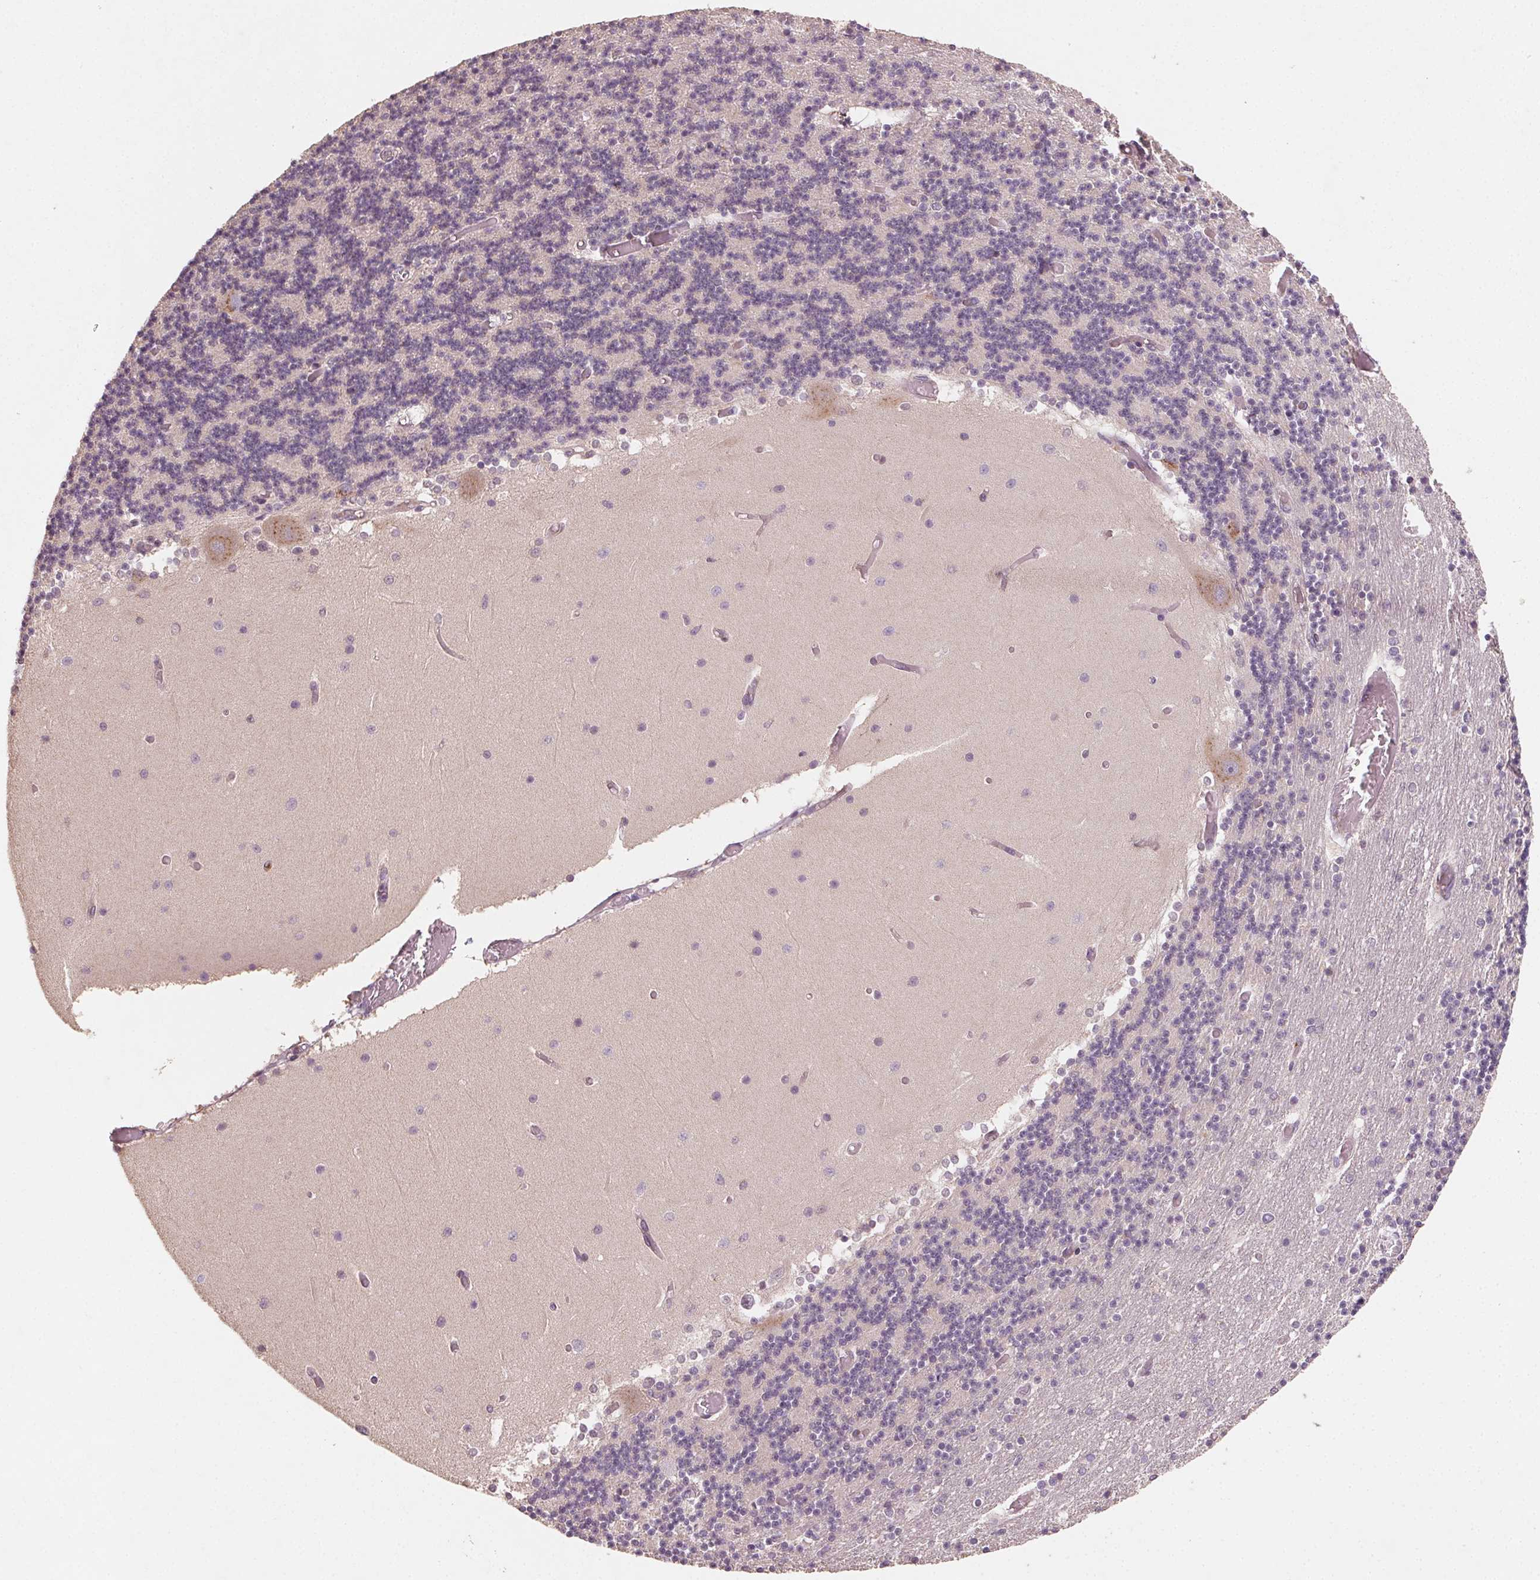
{"staining": {"intensity": "negative", "quantity": "none", "location": "none"}, "tissue": "cerebellum", "cell_type": "Cells in granular layer", "image_type": "normal", "snomed": [{"axis": "morphology", "description": "Normal tissue, NOS"}, {"axis": "topography", "description": "Cerebellum"}], "caption": "DAB (3,3'-diaminobenzidine) immunohistochemical staining of normal cerebellum reveals no significant staining in cells in granular layer. (DAB (3,3'-diaminobenzidine) immunohistochemistry, high magnification).", "gene": "AP1S1", "patient": {"sex": "female", "age": 28}}